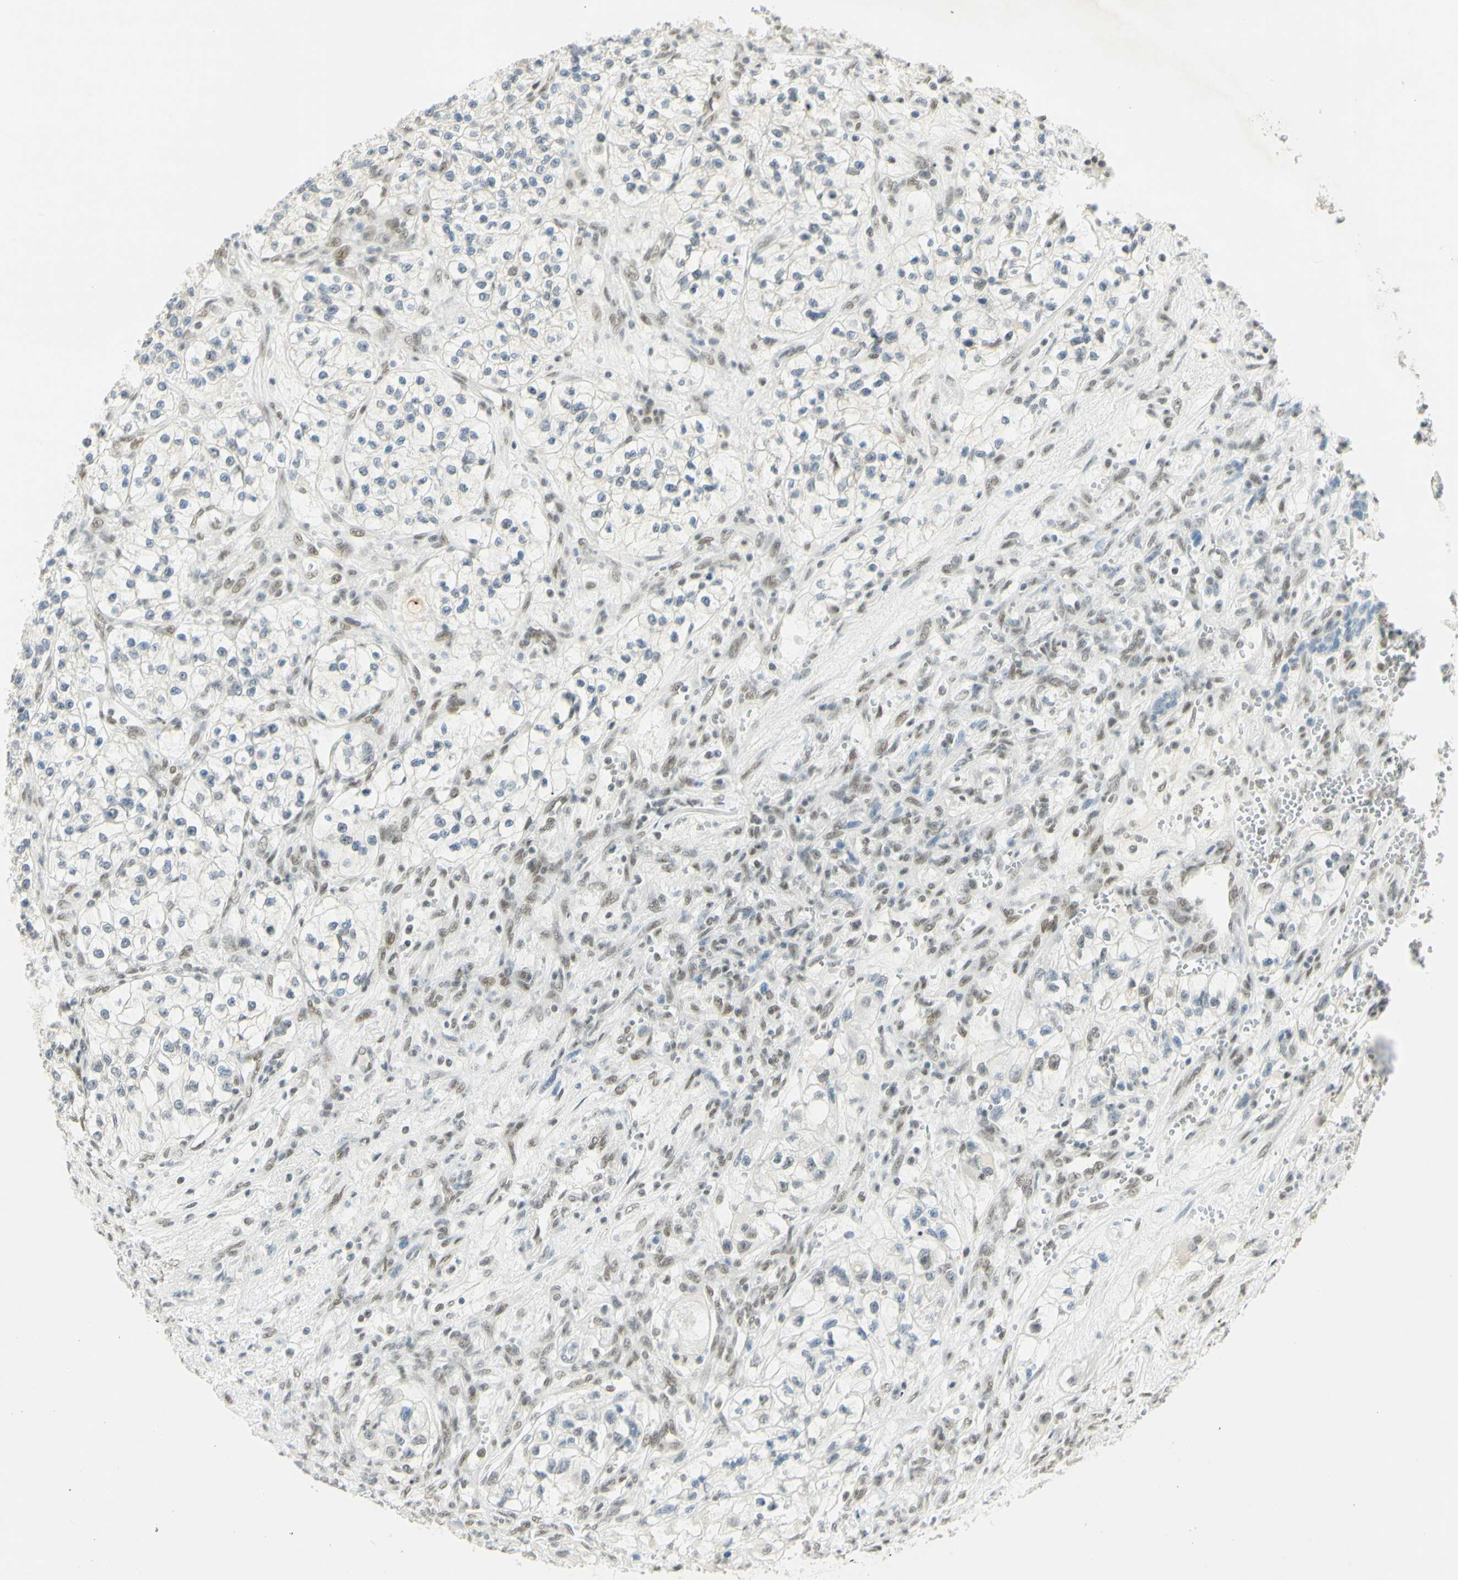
{"staining": {"intensity": "weak", "quantity": ">75%", "location": "nuclear"}, "tissue": "renal cancer", "cell_type": "Tumor cells", "image_type": "cancer", "snomed": [{"axis": "morphology", "description": "Adenocarcinoma, NOS"}, {"axis": "topography", "description": "Kidney"}], "caption": "Renal adenocarcinoma stained for a protein exhibits weak nuclear positivity in tumor cells.", "gene": "PMS2", "patient": {"sex": "female", "age": 57}}